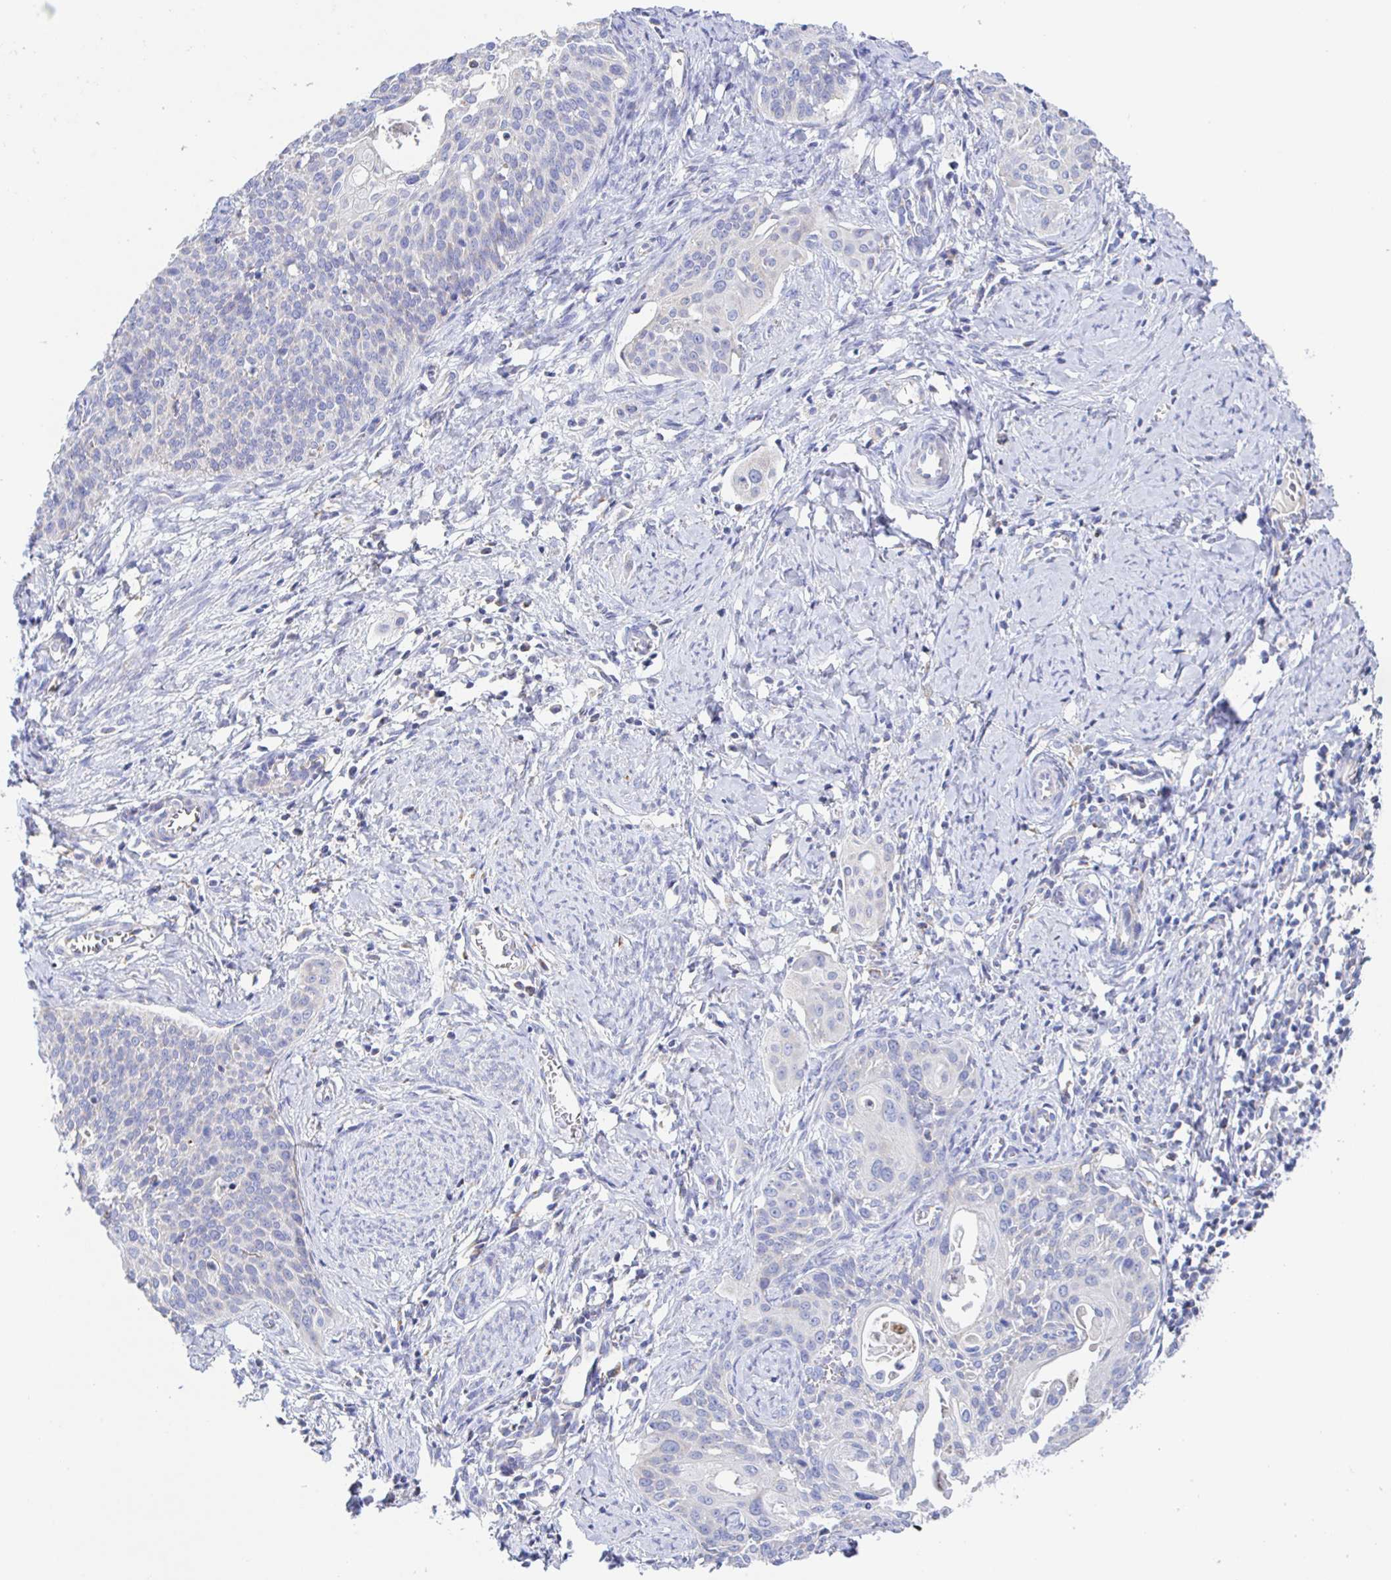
{"staining": {"intensity": "negative", "quantity": "none", "location": "none"}, "tissue": "cervical cancer", "cell_type": "Tumor cells", "image_type": "cancer", "snomed": [{"axis": "morphology", "description": "Squamous cell carcinoma, NOS"}, {"axis": "topography", "description": "Cervix"}], "caption": "This histopathology image is of cervical squamous cell carcinoma stained with IHC to label a protein in brown with the nuclei are counter-stained blue. There is no expression in tumor cells.", "gene": "SYNGR4", "patient": {"sex": "female", "age": 44}}